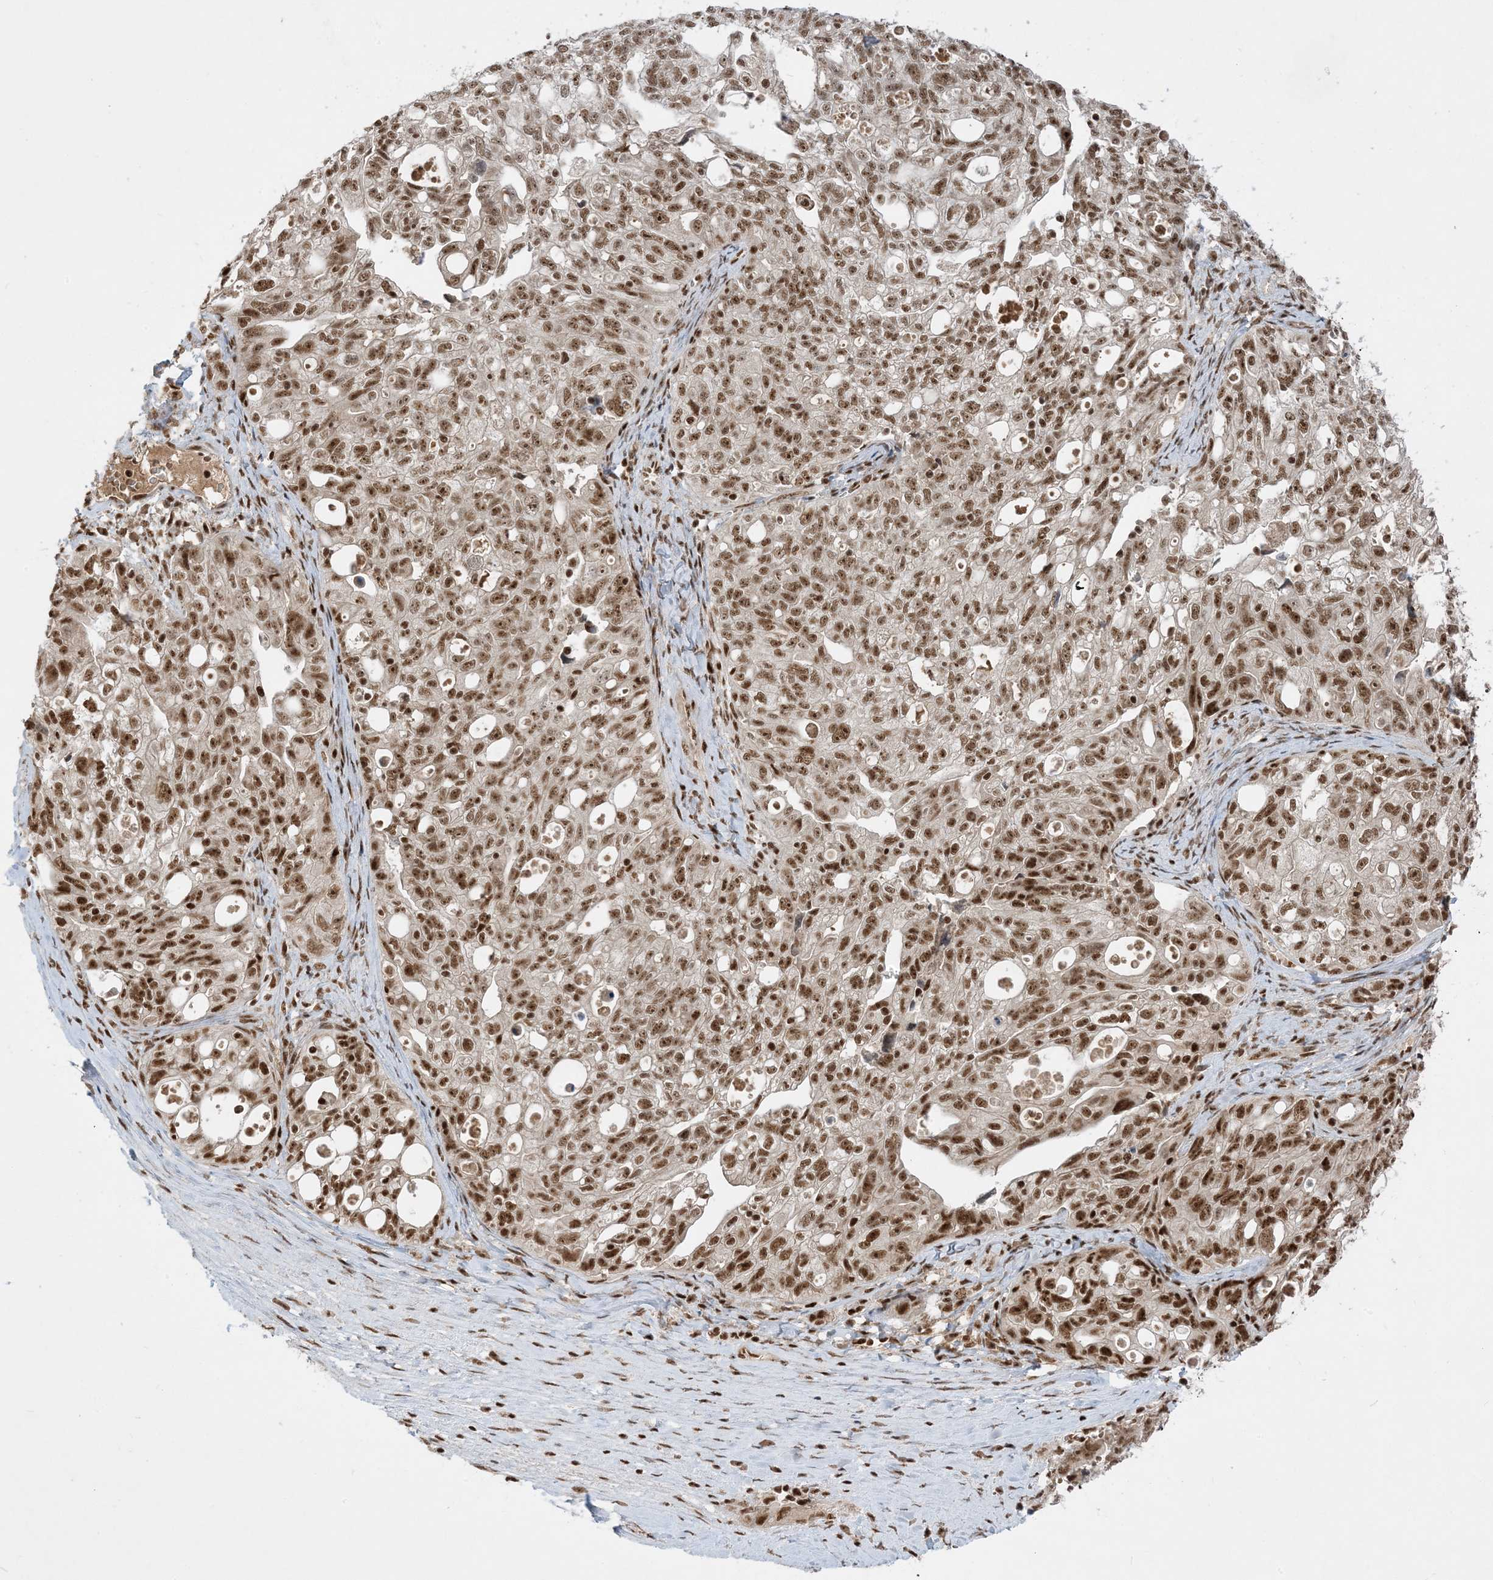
{"staining": {"intensity": "moderate", "quantity": ">75%", "location": "nuclear"}, "tissue": "ovarian cancer", "cell_type": "Tumor cells", "image_type": "cancer", "snomed": [{"axis": "morphology", "description": "Carcinoma, NOS"}, {"axis": "morphology", "description": "Cystadenocarcinoma, serous, NOS"}, {"axis": "topography", "description": "Ovary"}], "caption": "An image showing moderate nuclear expression in approximately >75% of tumor cells in ovarian cancer, as visualized by brown immunohistochemical staining.", "gene": "PPIL2", "patient": {"sex": "female", "age": 69}}